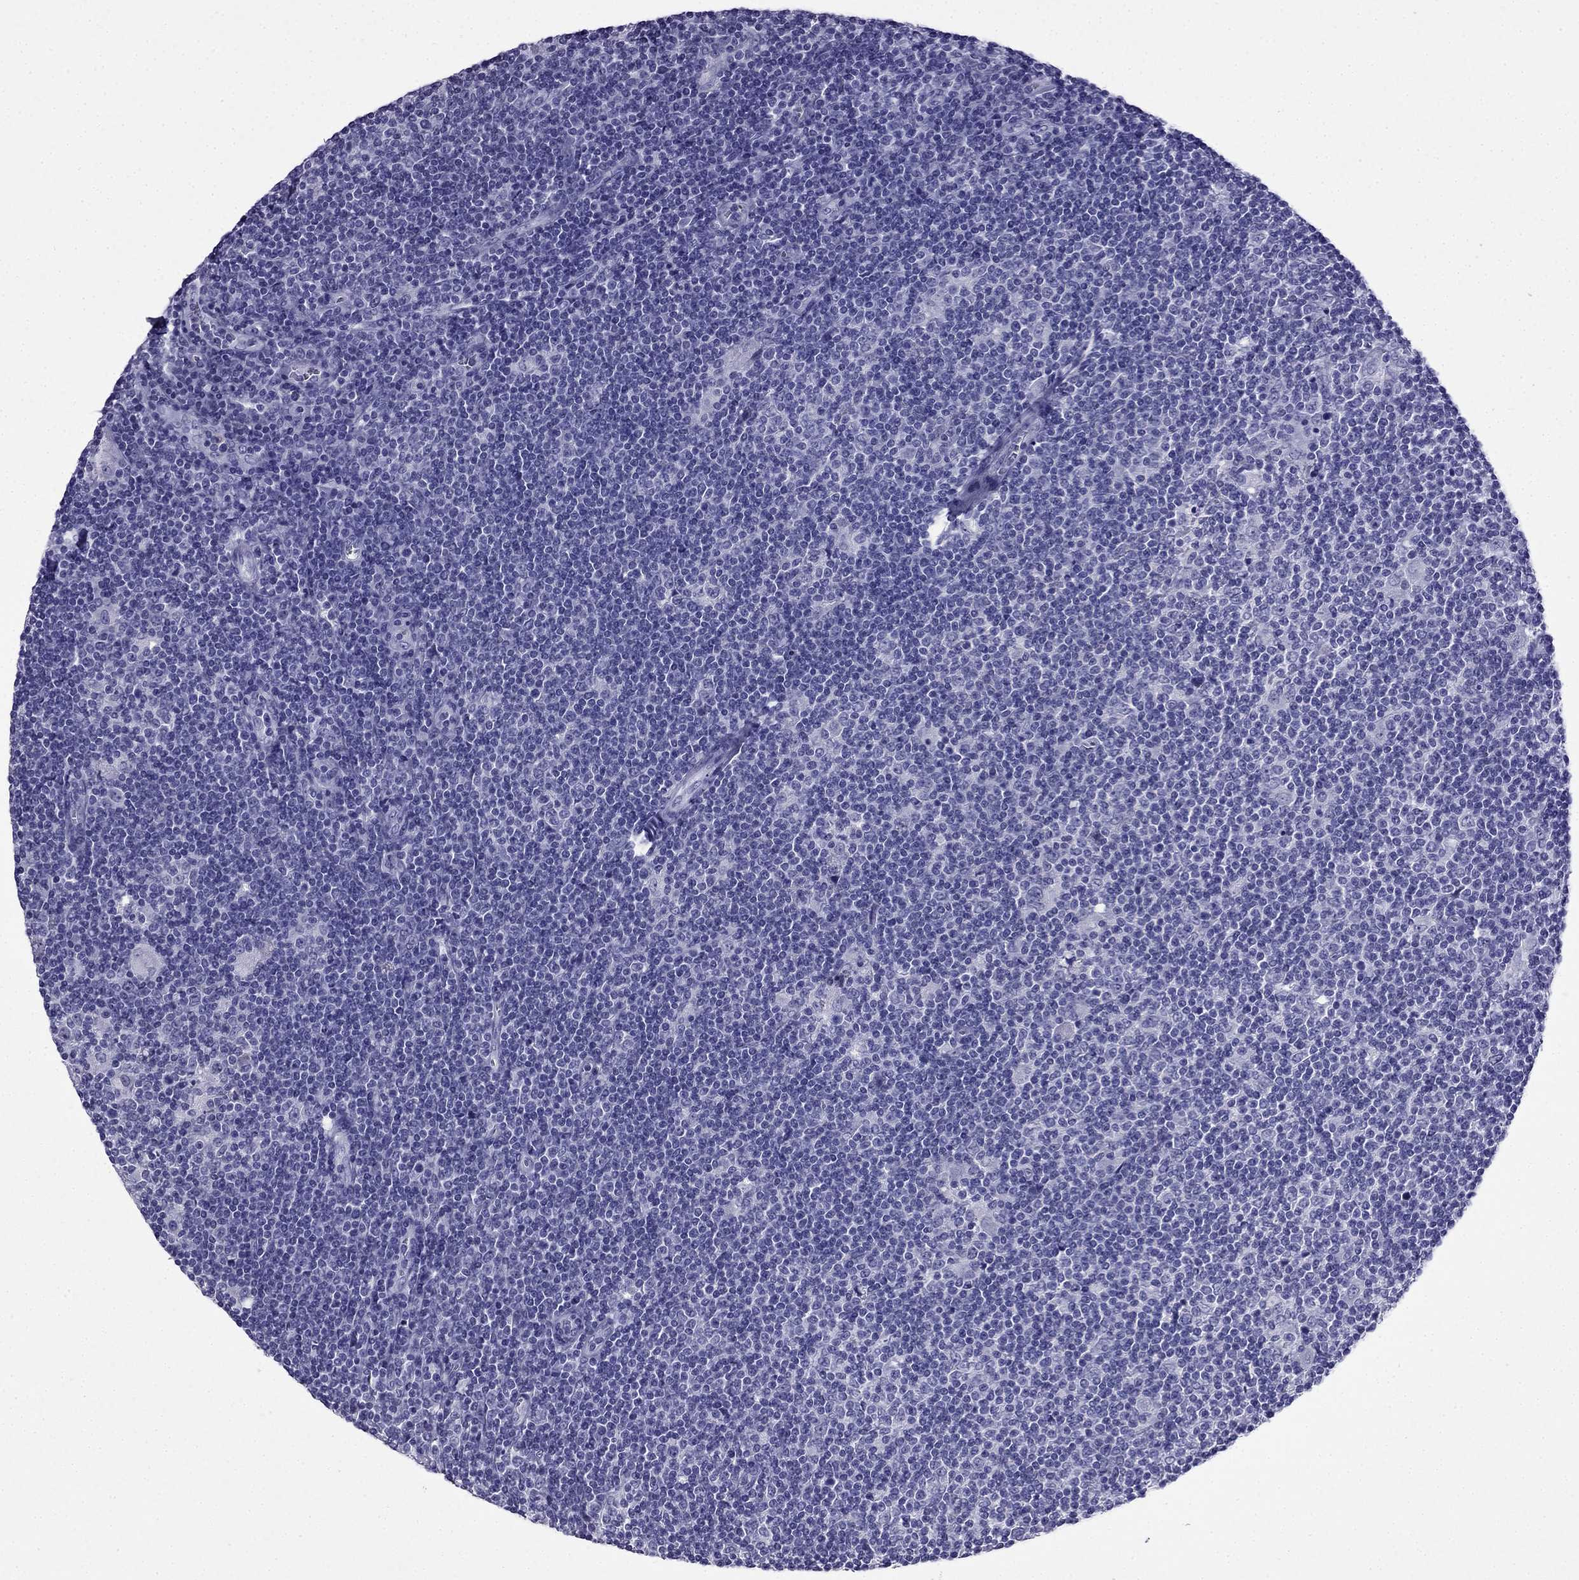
{"staining": {"intensity": "negative", "quantity": "none", "location": "none"}, "tissue": "lymphoma", "cell_type": "Tumor cells", "image_type": "cancer", "snomed": [{"axis": "morphology", "description": "Hodgkin's disease, NOS"}, {"axis": "topography", "description": "Lymph node"}], "caption": "Hodgkin's disease stained for a protein using immunohistochemistry exhibits no positivity tumor cells.", "gene": "CDHR4", "patient": {"sex": "male", "age": 40}}